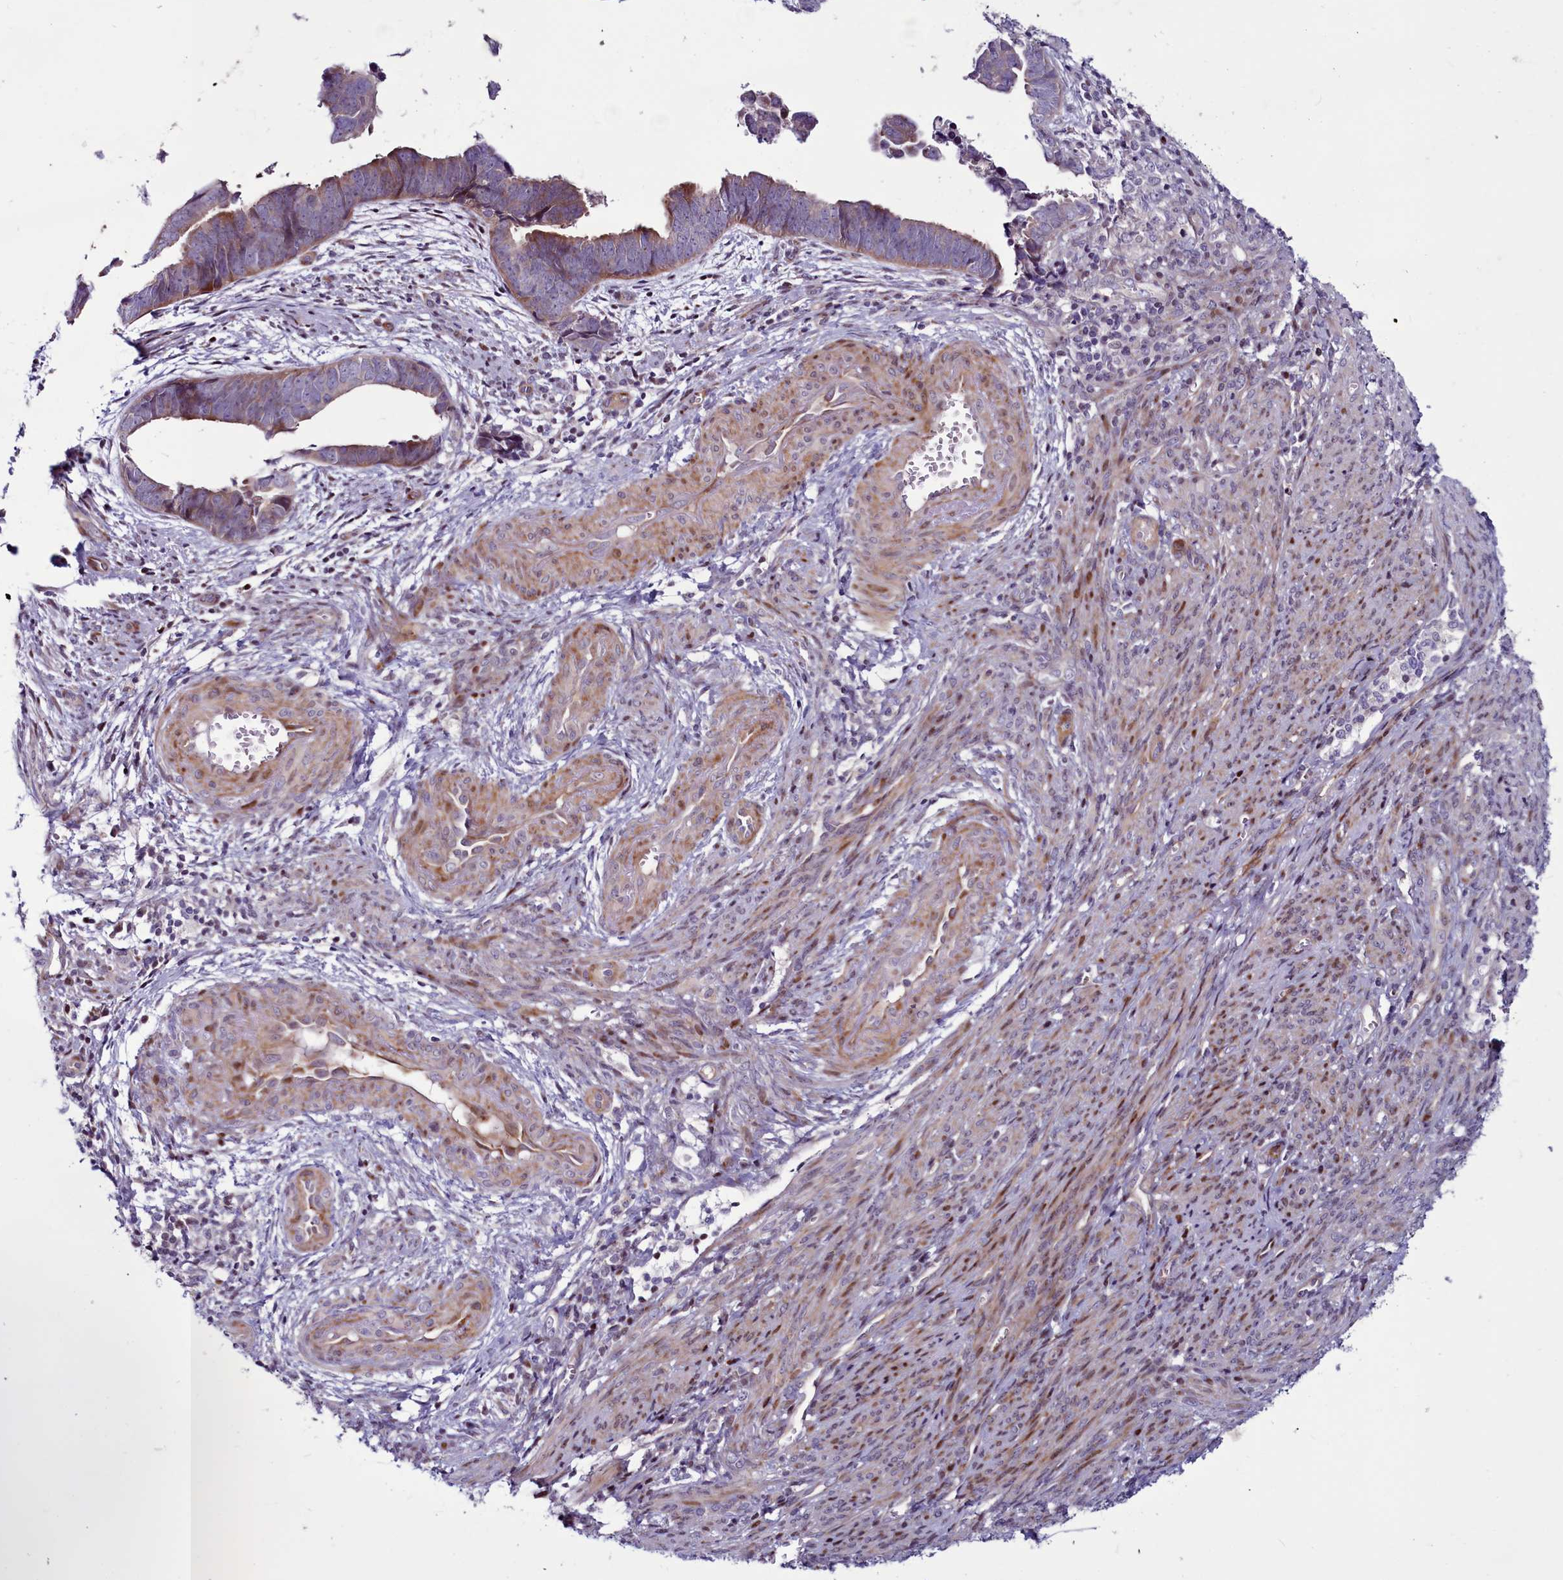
{"staining": {"intensity": "moderate", "quantity": "<25%", "location": "cytoplasmic/membranous"}, "tissue": "endometrial cancer", "cell_type": "Tumor cells", "image_type": "cancer", "snomed": [{"axis": "morphology", "description": "Adenocarcinoma, NOS"}, {"axis": "topography", "description": "Endometrium"}], "caption": "A histopathology image of human adenocarcinoma (endometrial) stained for a protein displays moderate cytoplasmic/membranous brown staining in tumor cells.", "gene": "WBP11", "patient": {"sex": "female", "age": 75}}